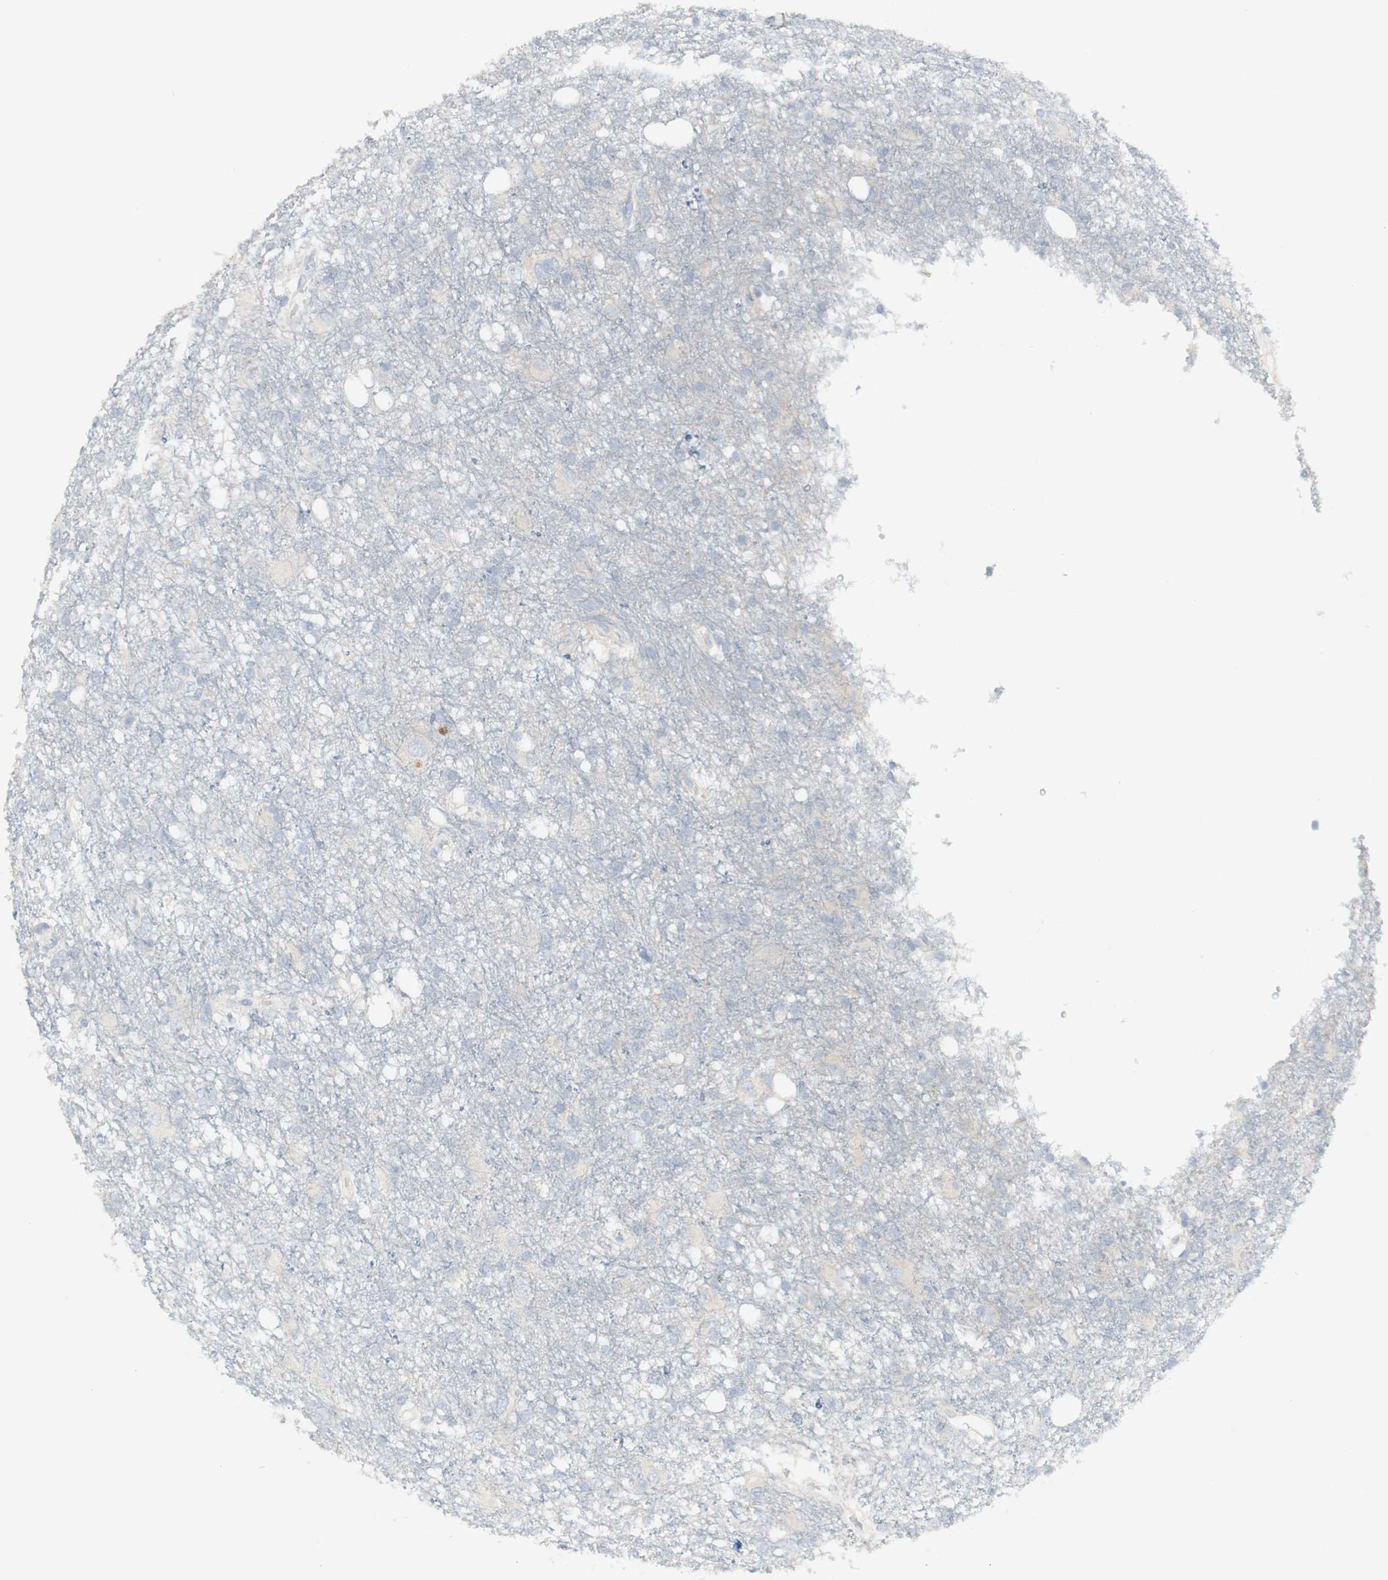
{"staining": {"intensity": "negative", "quantity": "none", "location": "none"}, "tissue": "glioma", "cell_type": "Tumor cells", "image_type": "cancer", "snomed": [{"axis": "morphology", "description": "Glioma, malignant, High grade"}, {"axis": "topography", "description": "Brain"}], "caption": "DAB (3,3'-diaminobenzidine) immunohistochemical staining of human glioma exhibits no significant positivity in tumor cells.", "gene": "CD207", "patient": {"sex": "female", "age": 59}}